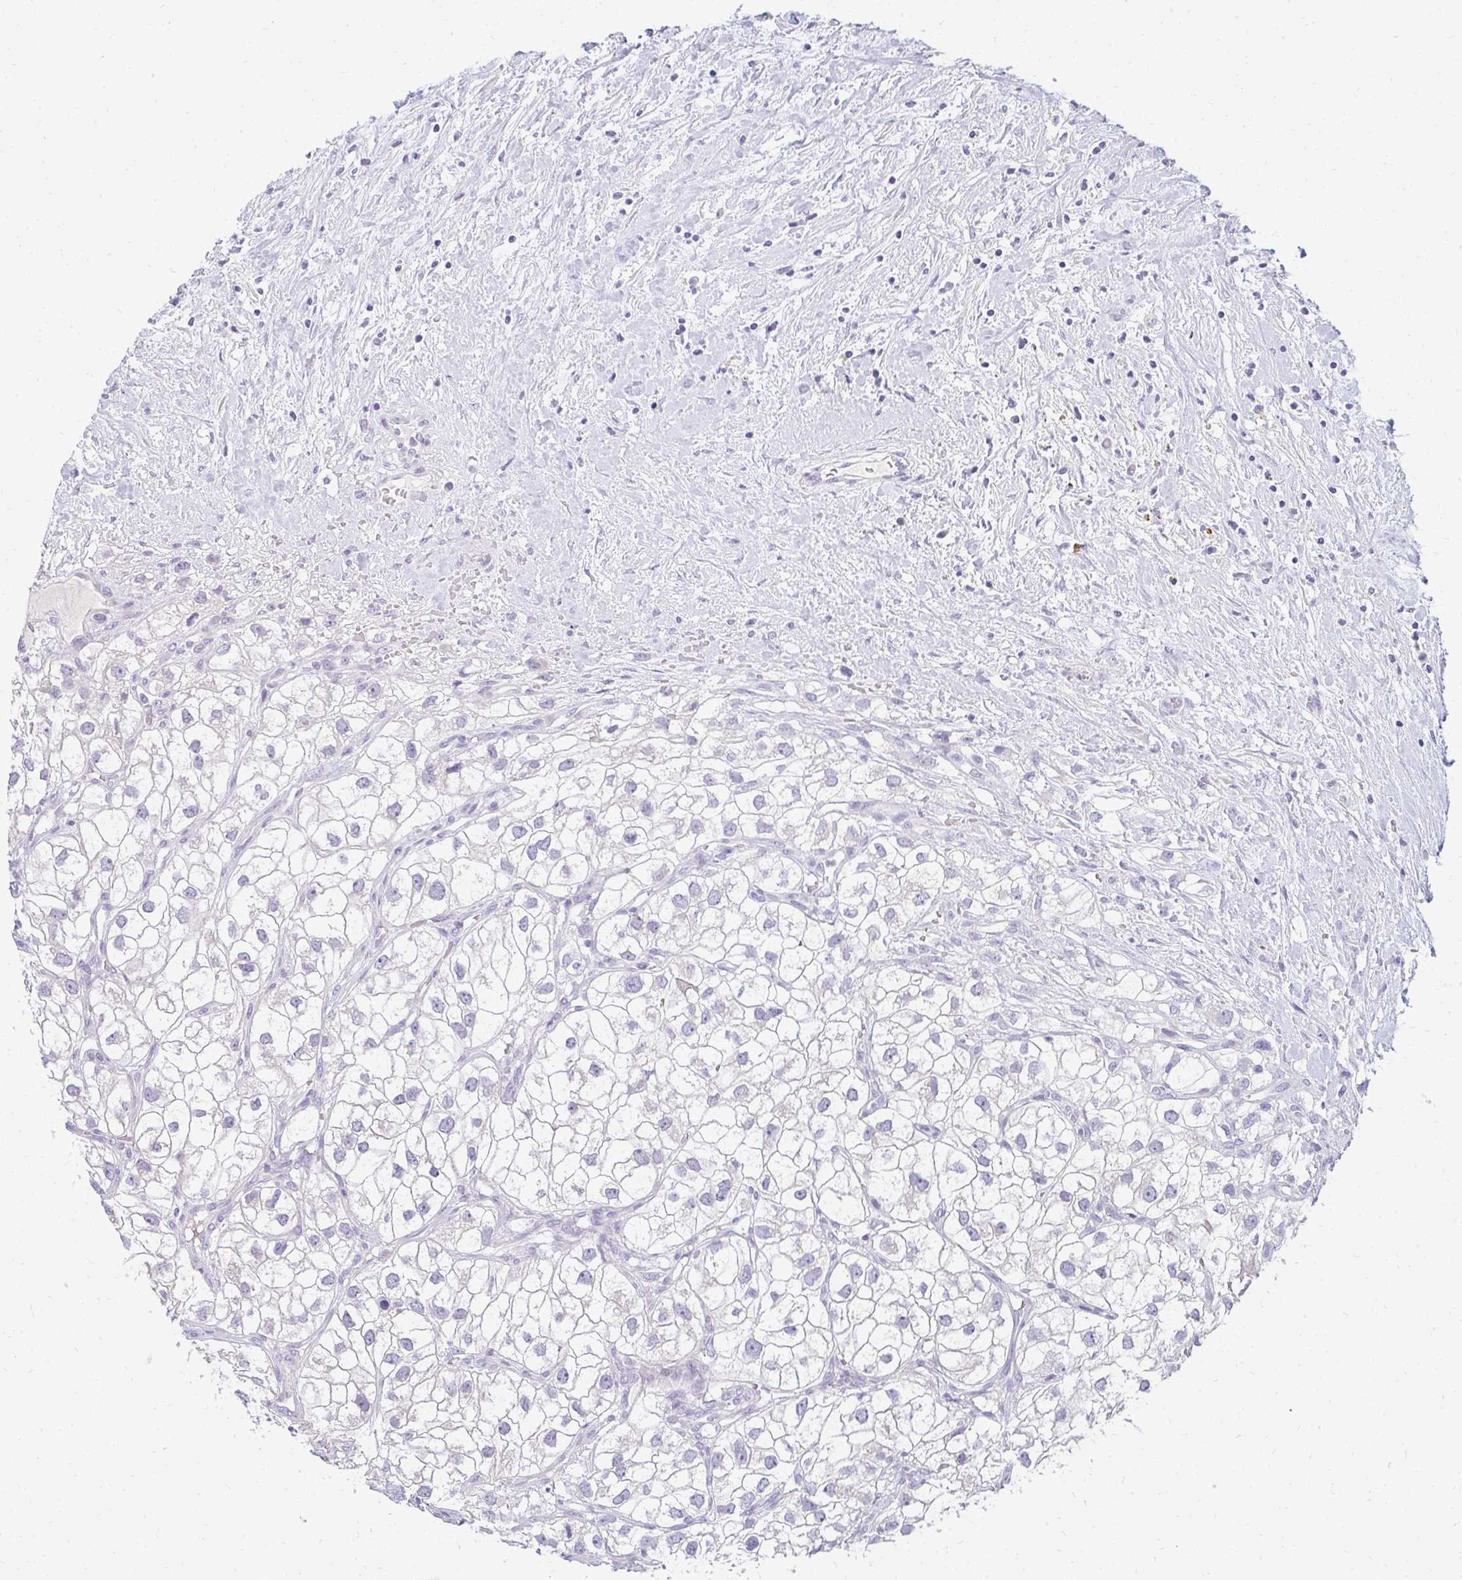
{"staining": {"intensity": "negative", "quantity": "none", "location": "none"}, "tissue": "renal cancer", "cell_type": "Tumor cells", "image_type": "cancer", "snomed": [{"axis": "morphology", "description": "Adenocarcinoma, NOS"}, {"axis": "topography", "description": "Kidney"}], "caption": "Renal cancer (adenocarcinoma) stained for a protein using IHC reveals no expression tumor cells.", "gene": "PPP1R3G", "patient": {"sex": "male", "age": 59}}